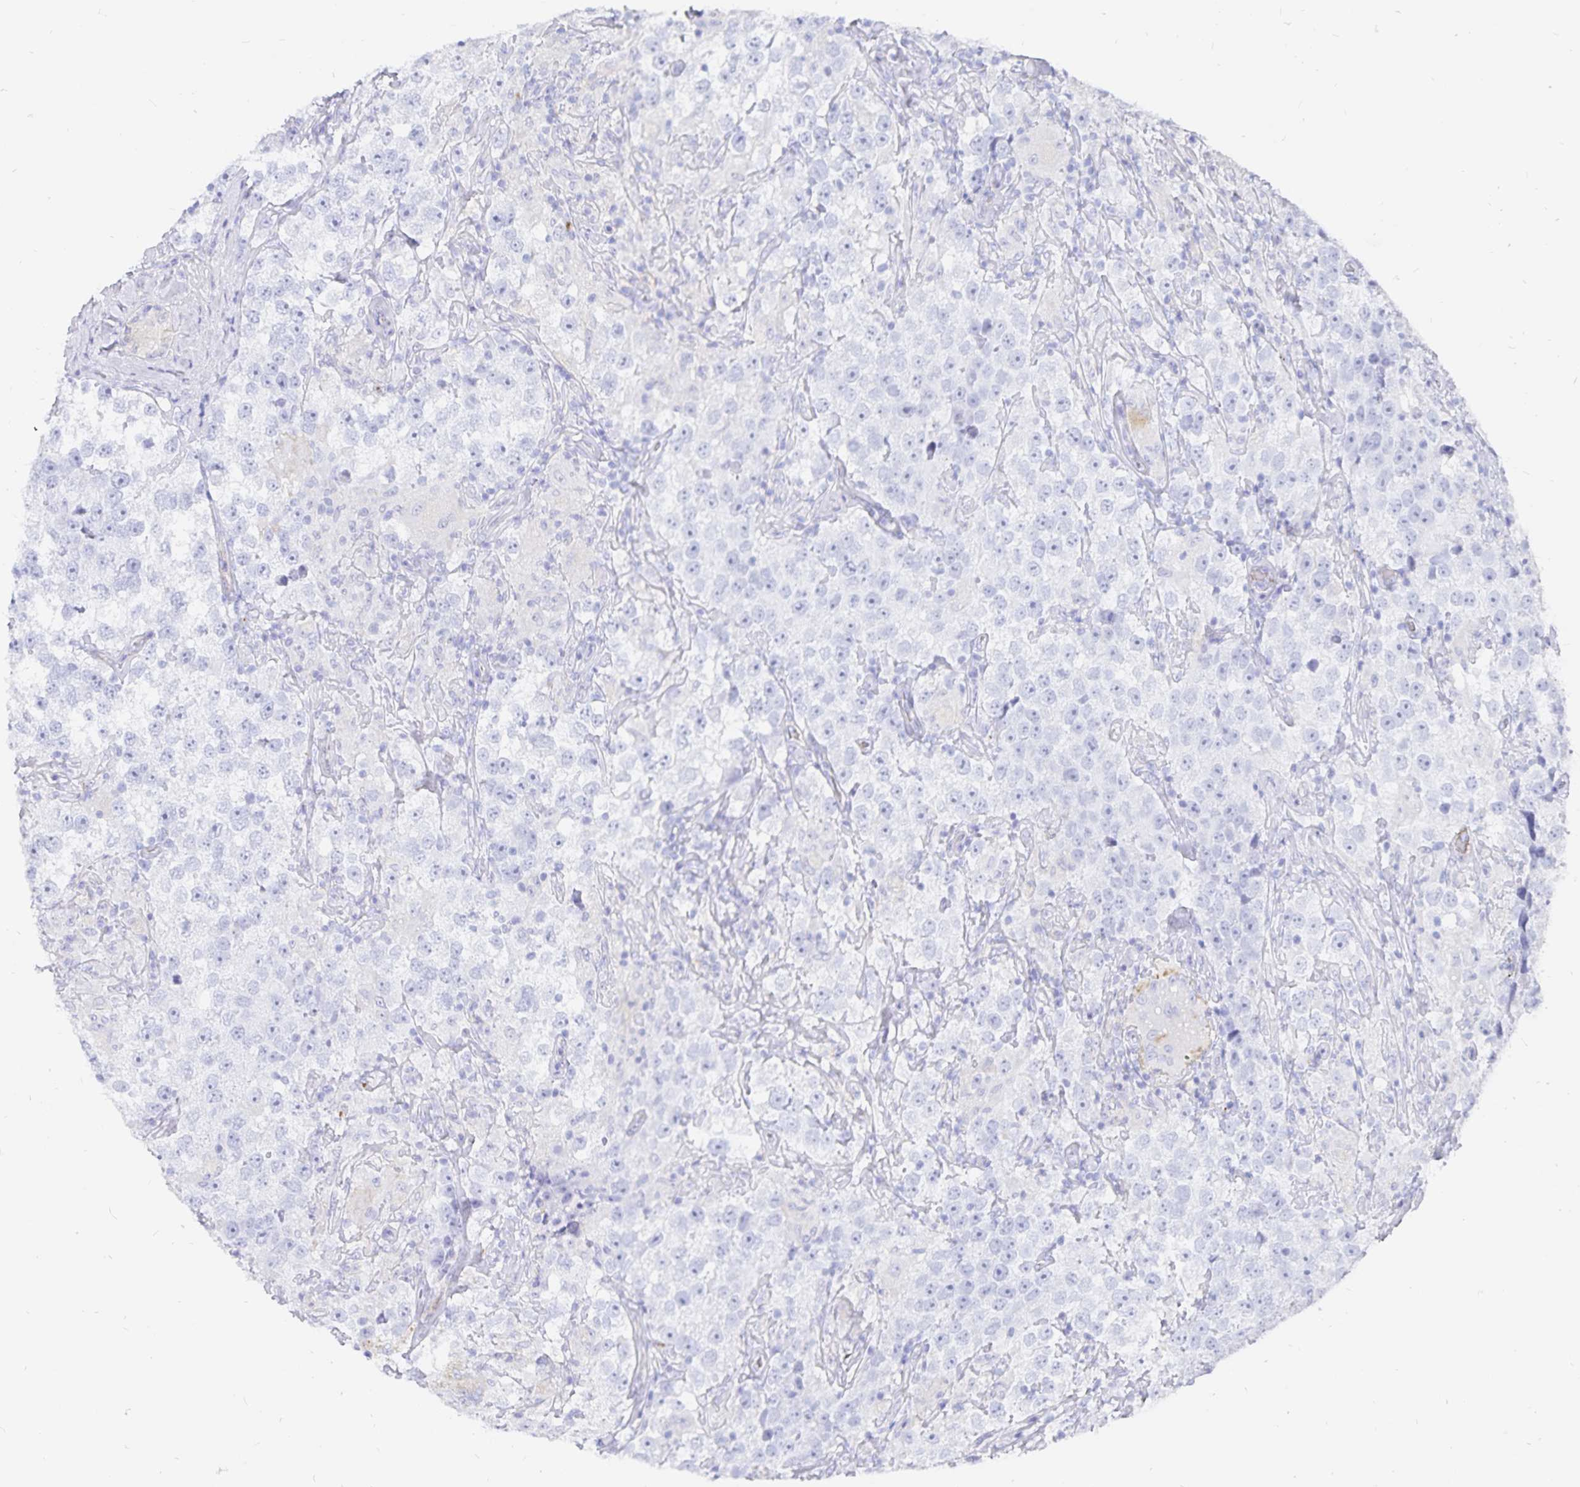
{"staining": {"intensity": "negative", "quantity": "none", "location": "none"}, "tissue": "testis cancer", "cell_type": "Tumor cells", "image_type": "cancer", "snomed": [{"axis": "morphology", "description": "Seminoma, NOS"}, {"axis": "topography", "description": "Testis"}], "caption": "Testis cancer (seminoma) stained for a protein using IHC demonstrates no staining tumor cells.", "gene": "INSL5", "patient": {"sex": "male", "age": 46}}